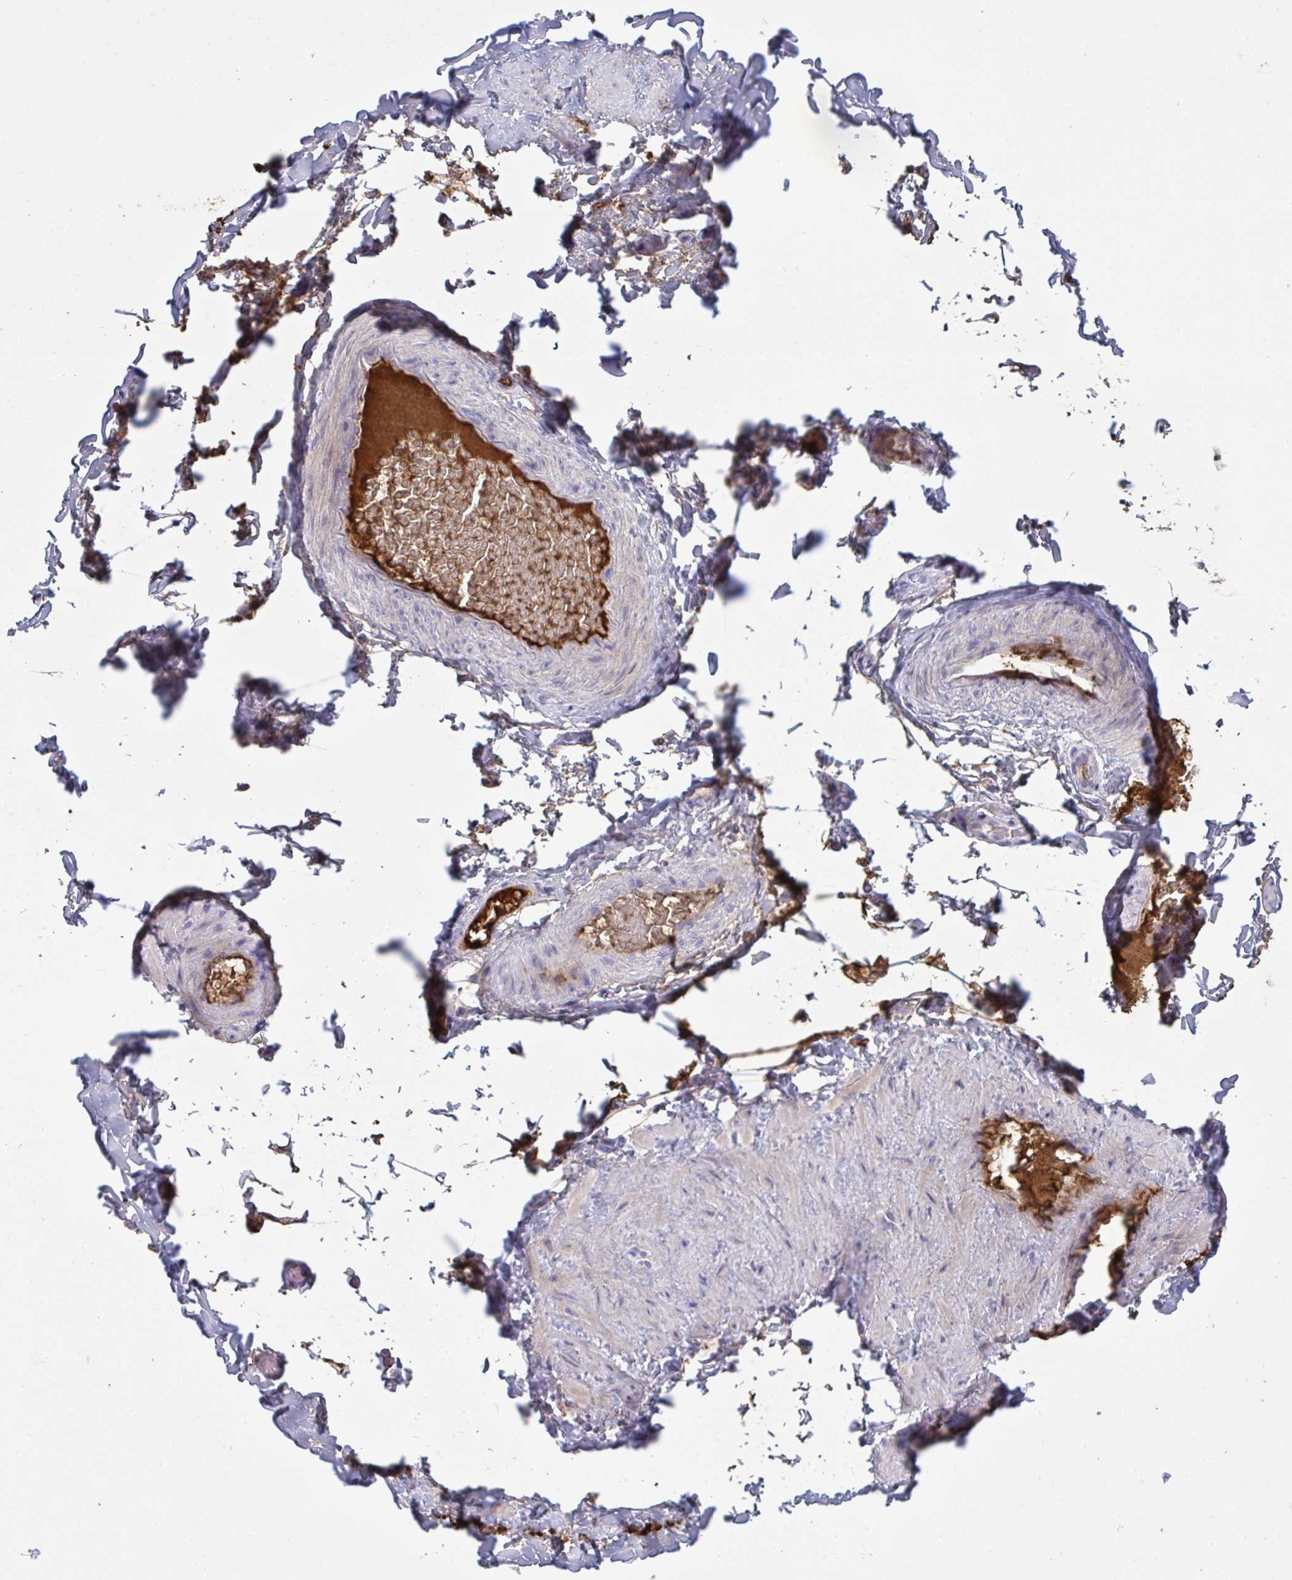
{"staining": {"intensity": "weak", "quantity": "25%-75%", "location": "cytoplasmic/membranous"}, "tissue": "adipose tissue", "cell_type": "Adipocytes", "image_type": "normal", "snomed": [{"axis": "morphology", "description": "Normal tissue, NOS"}, {"axis": "topography", "description": "Vascular tissue"}, {"axis": "topography", "description": "Peripheral nerve tissue"}], "caption": "Brown immunohistochemical staining in benign adipose tissue shows weak cytoplasmic/membranous staining in approximately 25%-75% of adipocytes. (Brightfield microscopy of DAB IHC at high magnification).", "gene": "IL1R1", "patient": {"sex": "male", "age": 41}}